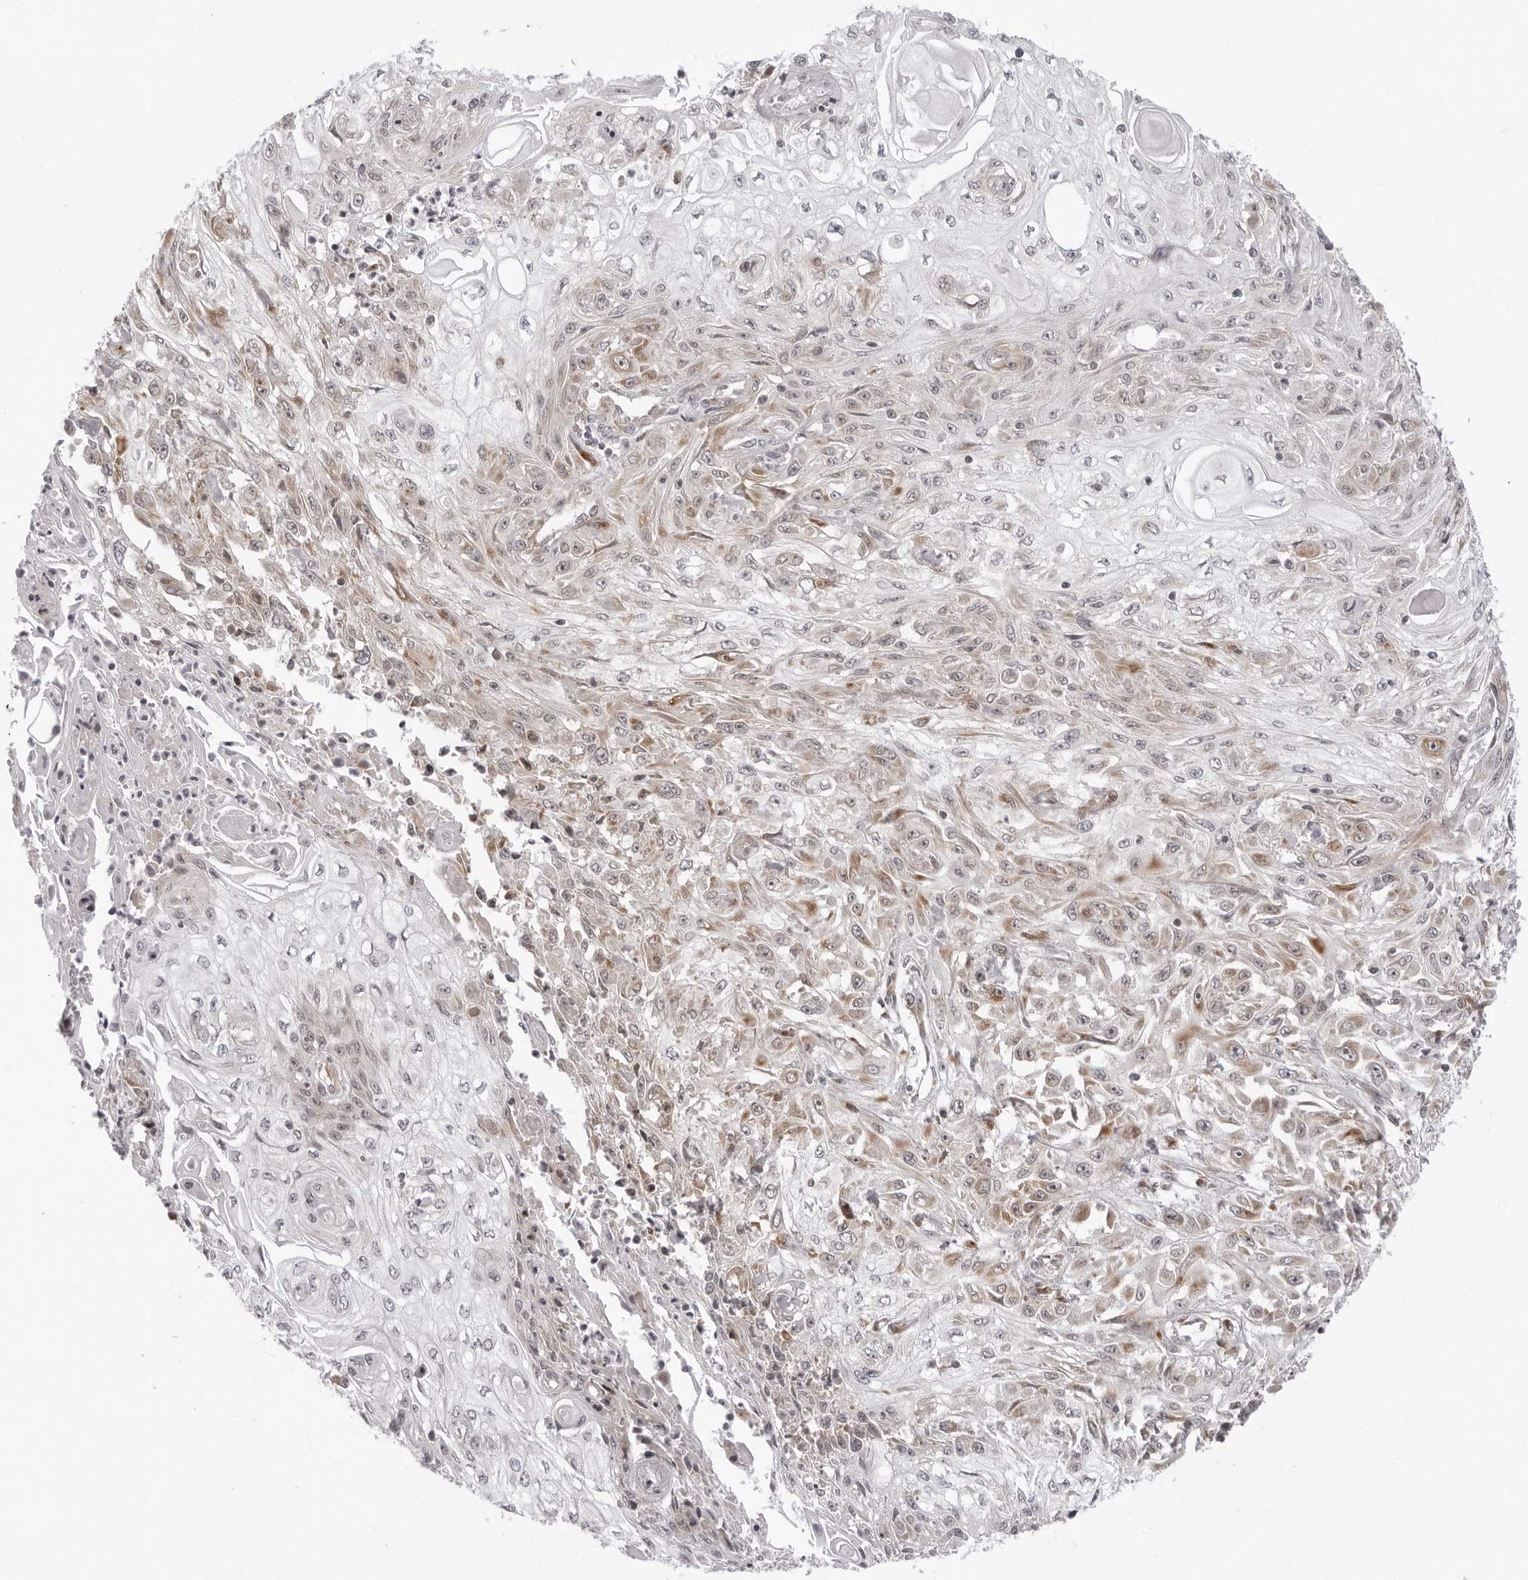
{"staining": {"intensity": "moderate", "quantity": ">75%", "location": "cytoplasmic/membranous"}, "tissue": "skin cancer", "cell_type": "Tumor cells", "image_type": "cancer", "snomed": [{"axis": "morphology", "description": "Squamous cell carcinoma, NOS"}, {"axis": "morphology", "description": "Squamous cell carcinoma, metastatic, NOS"}, {"axis": "topography", "description": "Skin"}, {"axis": "topography", "description": "Lymph node"}], "caption": "Immunohistochemistry (IHC) of skin metastatic squamous cell carcinoma displays medium levels of moderate cytoplasmic/membranous staining in about >75% of tumor cells.", "gene": "SRGAP2", "patient": {"sex": "male", "age": 75}}